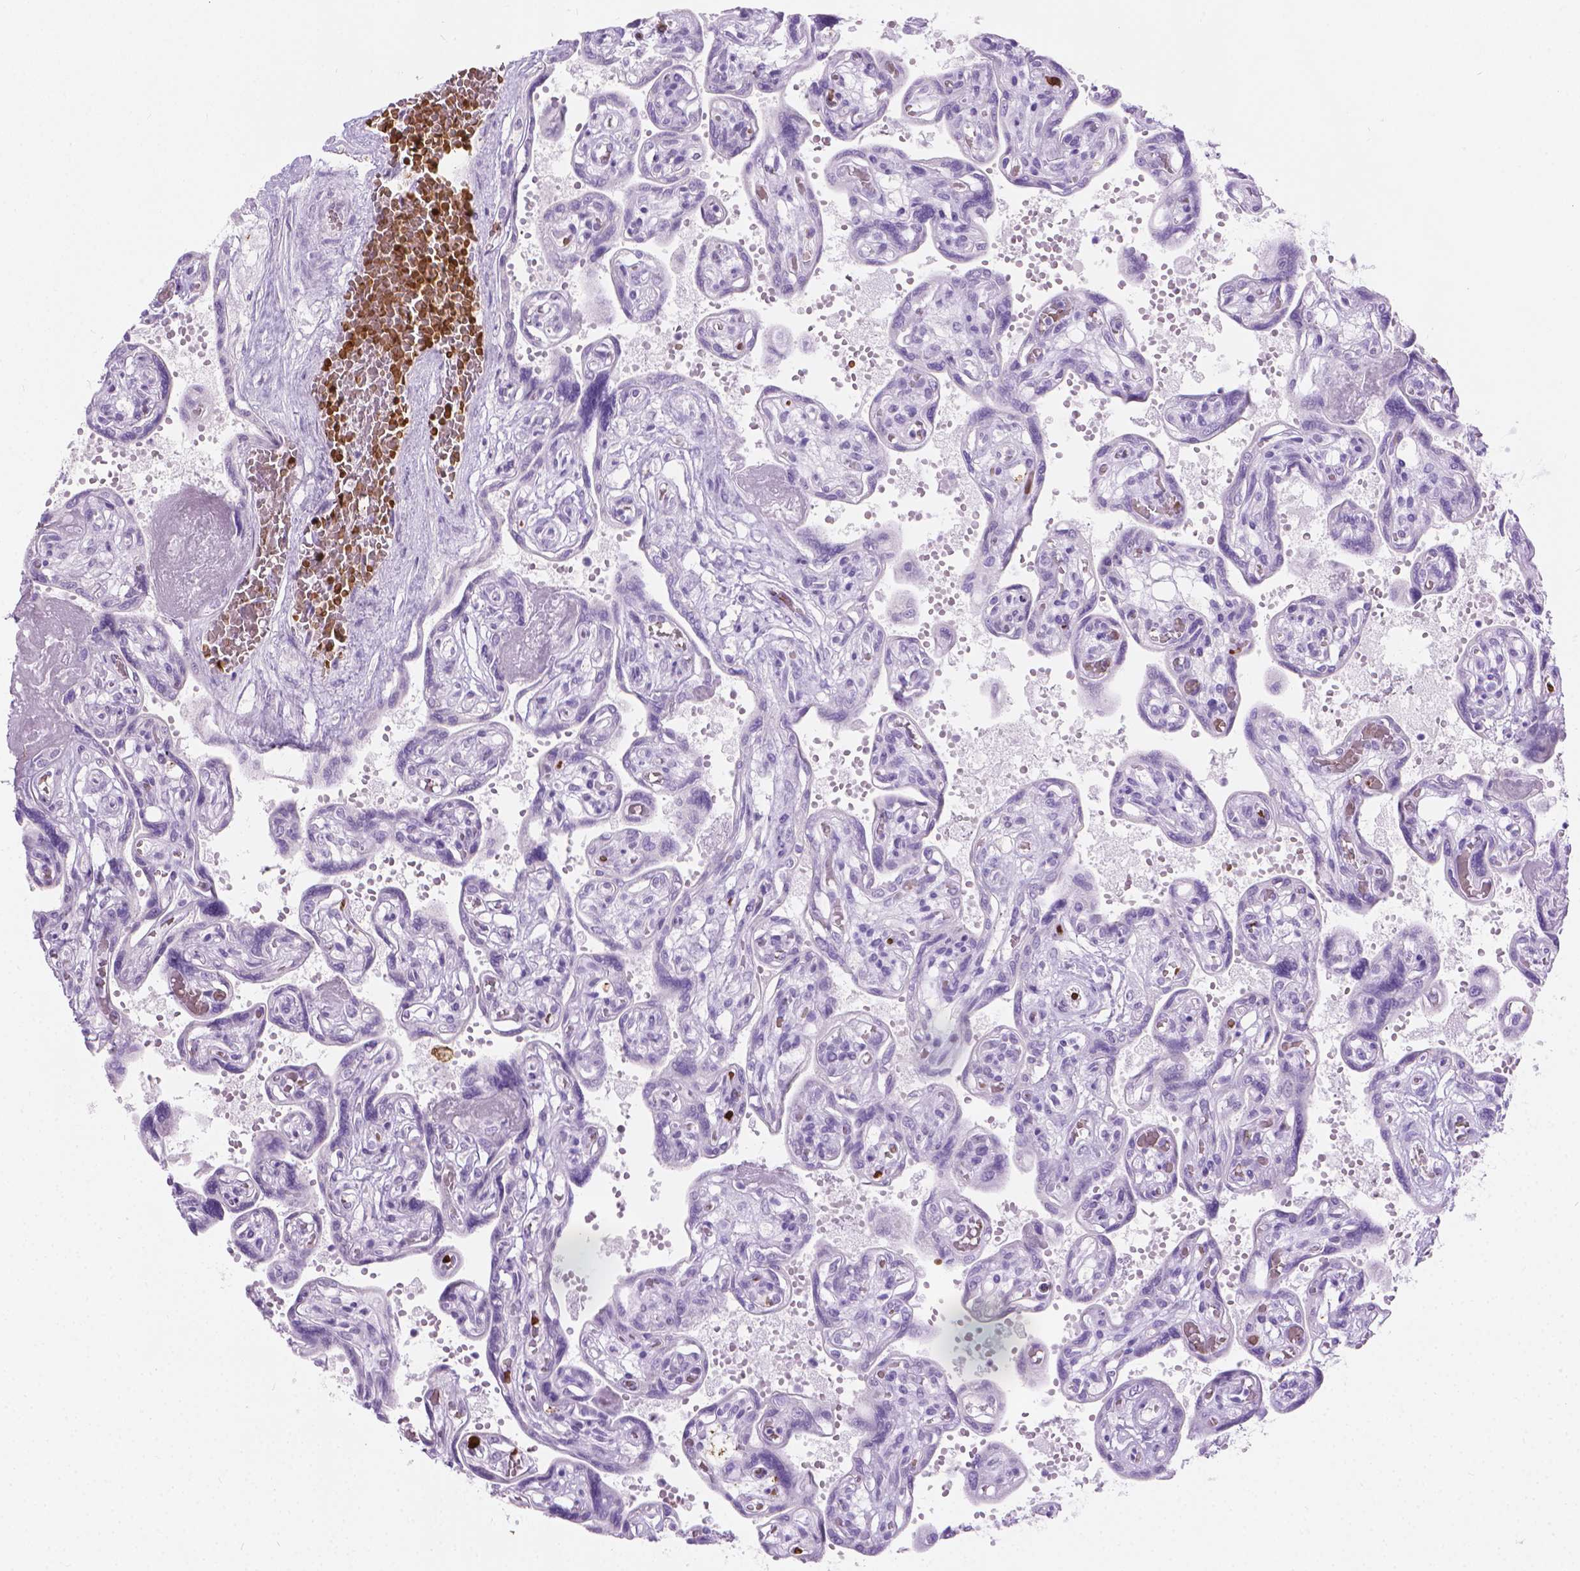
{"staining": {"intensity": "negative", "quantity": "none", "location": "none"}, "tissue": "placenta", "cell_type": "Decidual cells", "image_type": "normal", "snomed": [{"axis": "morphology", "description": "Normal tissue, NOS"}, {"axis": "topography", "description": "Placenta"}], "caption": "IHC of benign placenta shows no positivity in decidual cells.", "gene": "CFAP52", "patient": {"sex": "female", "age": 32}}